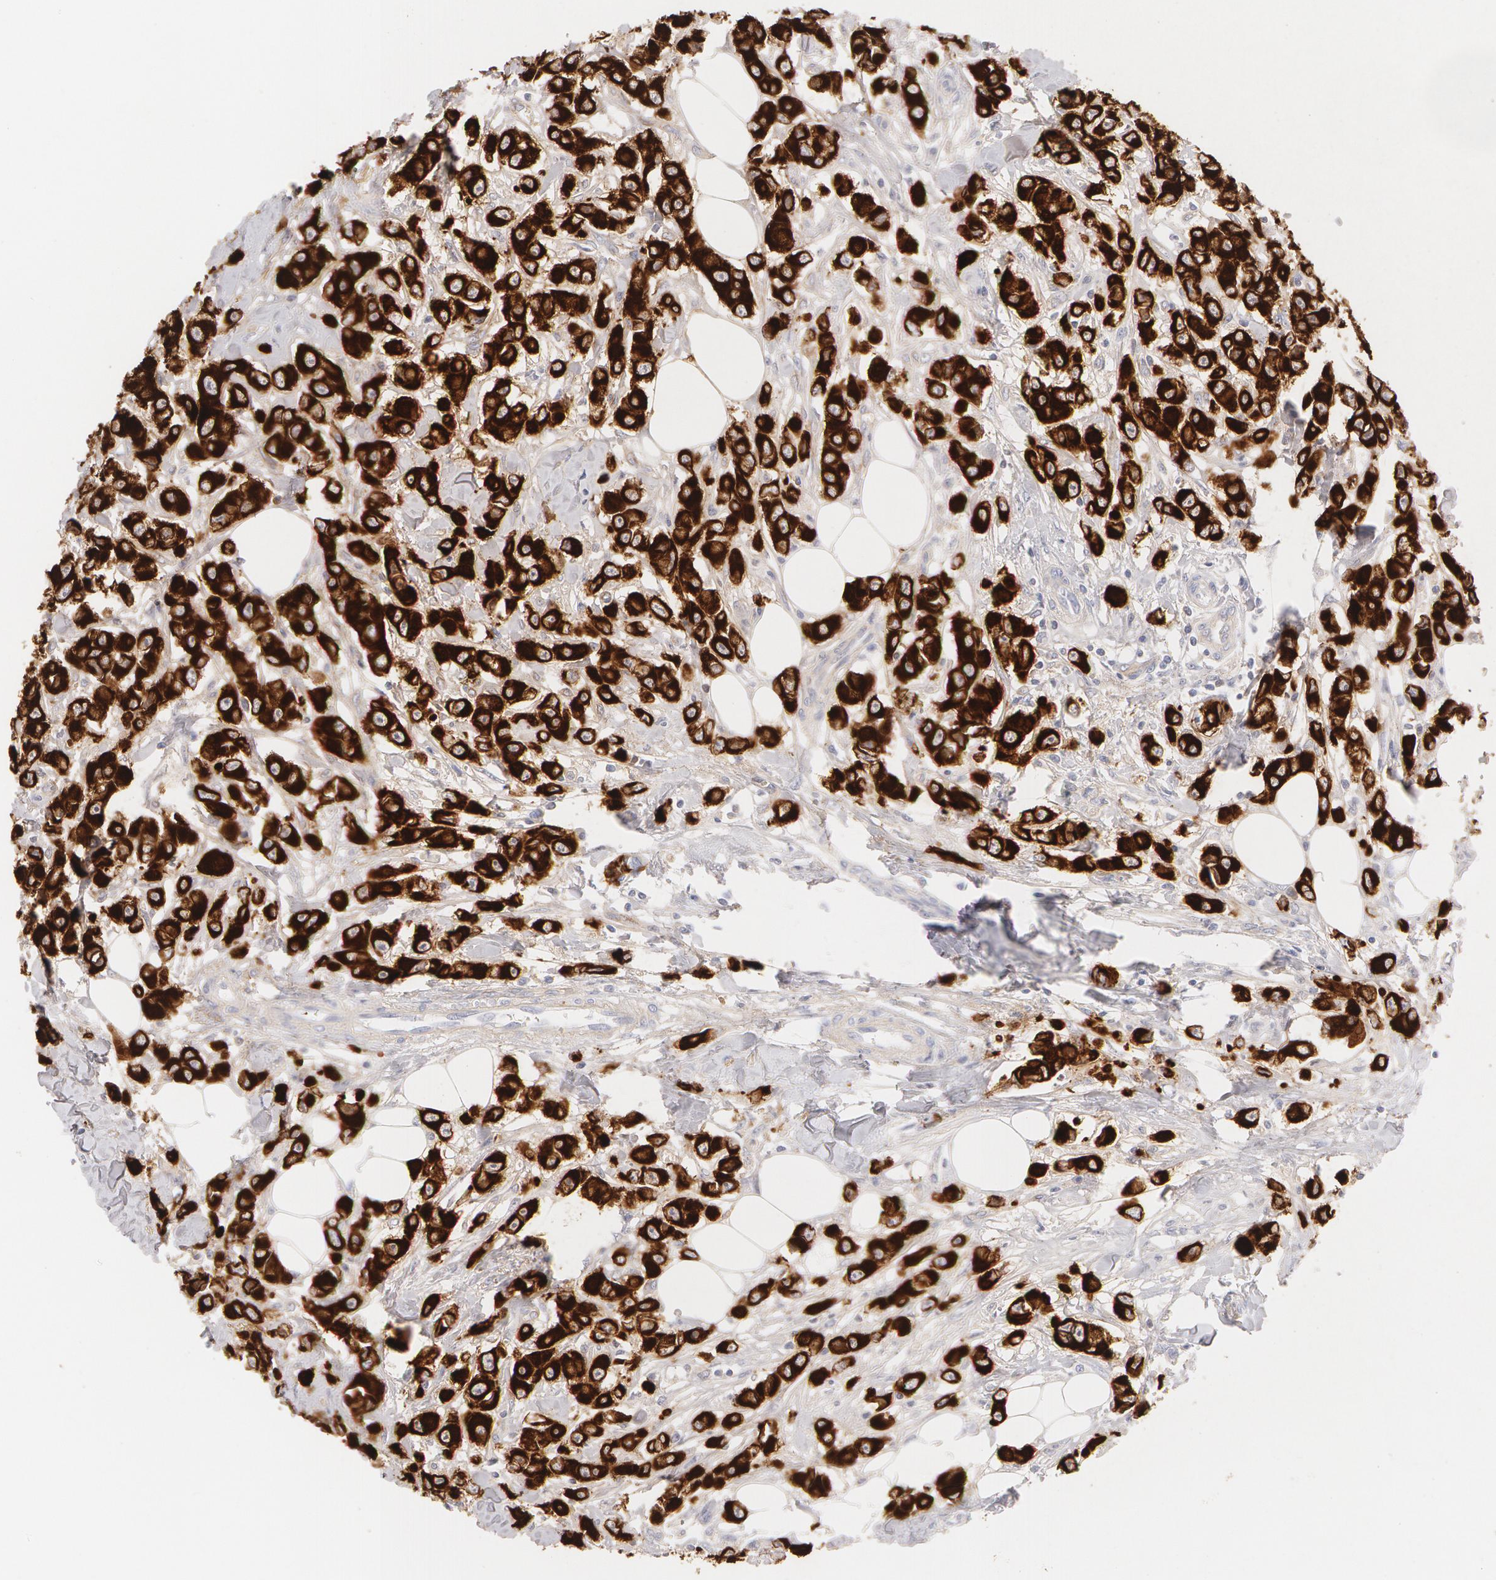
{"staining": {"intensity": "strong", "quantity": ">75%", "location": "cytoplasmic/membranous"}, "tissue": "breast cancer", "cell_type": "Tumor cells", "image_type": "cancer", "snomed": [{"axis": "morphology", "description": "Duct carcinoma"}, {"axis": "topography", "description": "Breast"}], "caption": "Immunohistochemical staining of human breast intraductal carcinoma exhibits high levels of strong cytoplasmic/membranous protein expression in approximately >75% of tumor cells.", "gene": "KRT8", "patient": {"sex": "female", "age": 58}}